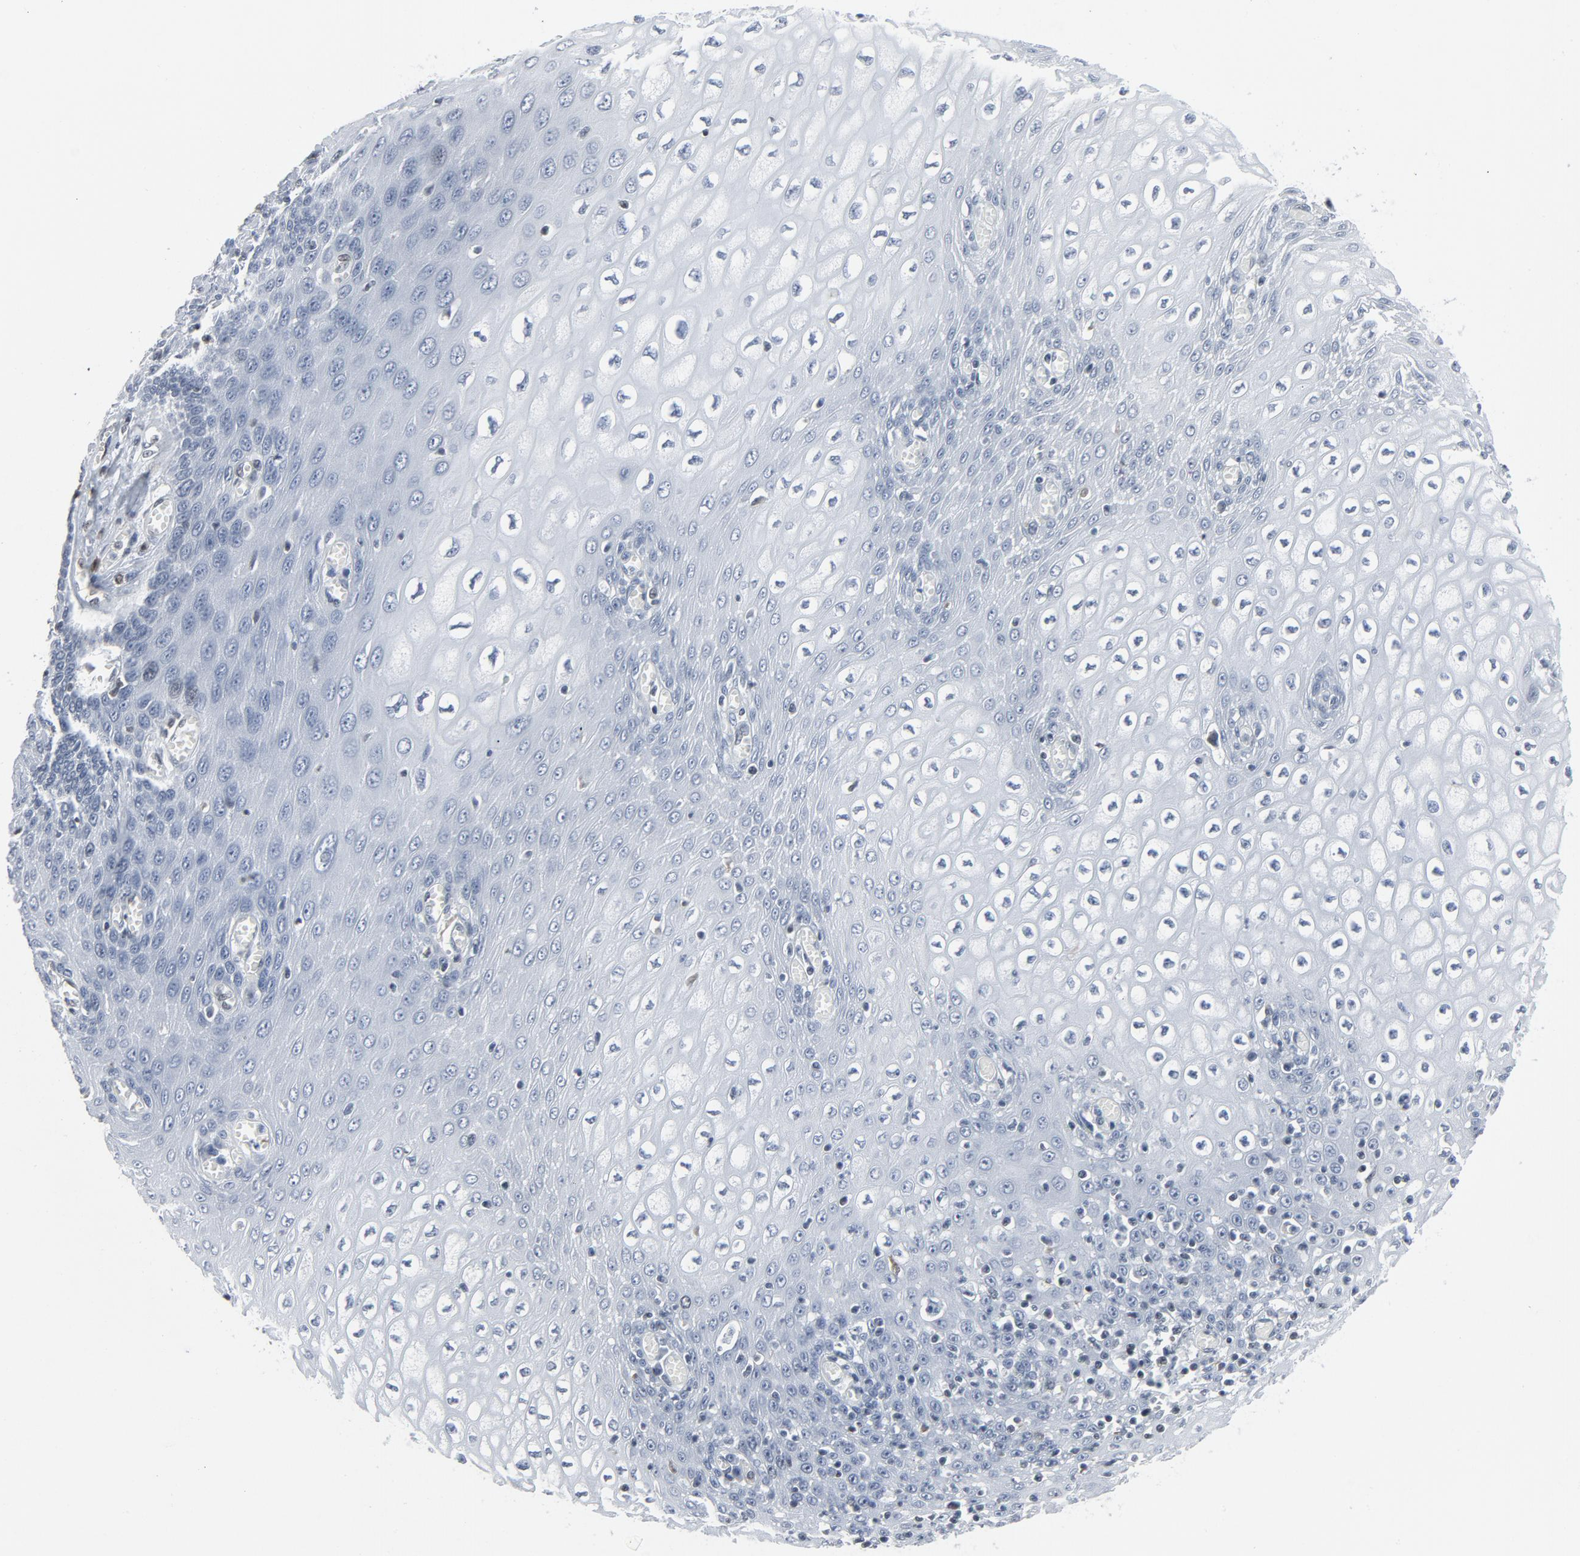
{"staining": {"intensity": "negative", "quantity": "none", "location": "none"}, "tissue": "esophagus", "cell_type": "Squamous epithelial cells", "image_type": "normal", "snomed": [{"axis": "morphology", "description": "Normal tissue, NOS"}, {"axis": "topography", "description": "Esophagus"}], "caption": "High power microscopy micrograph of an immunohistochemistry histopathology image of unremarkable esophagus, revealing no significant staining in squamous epithelial cells.", "gene": "STAT5A", "patient": {"sex": "male", "age": 65}}